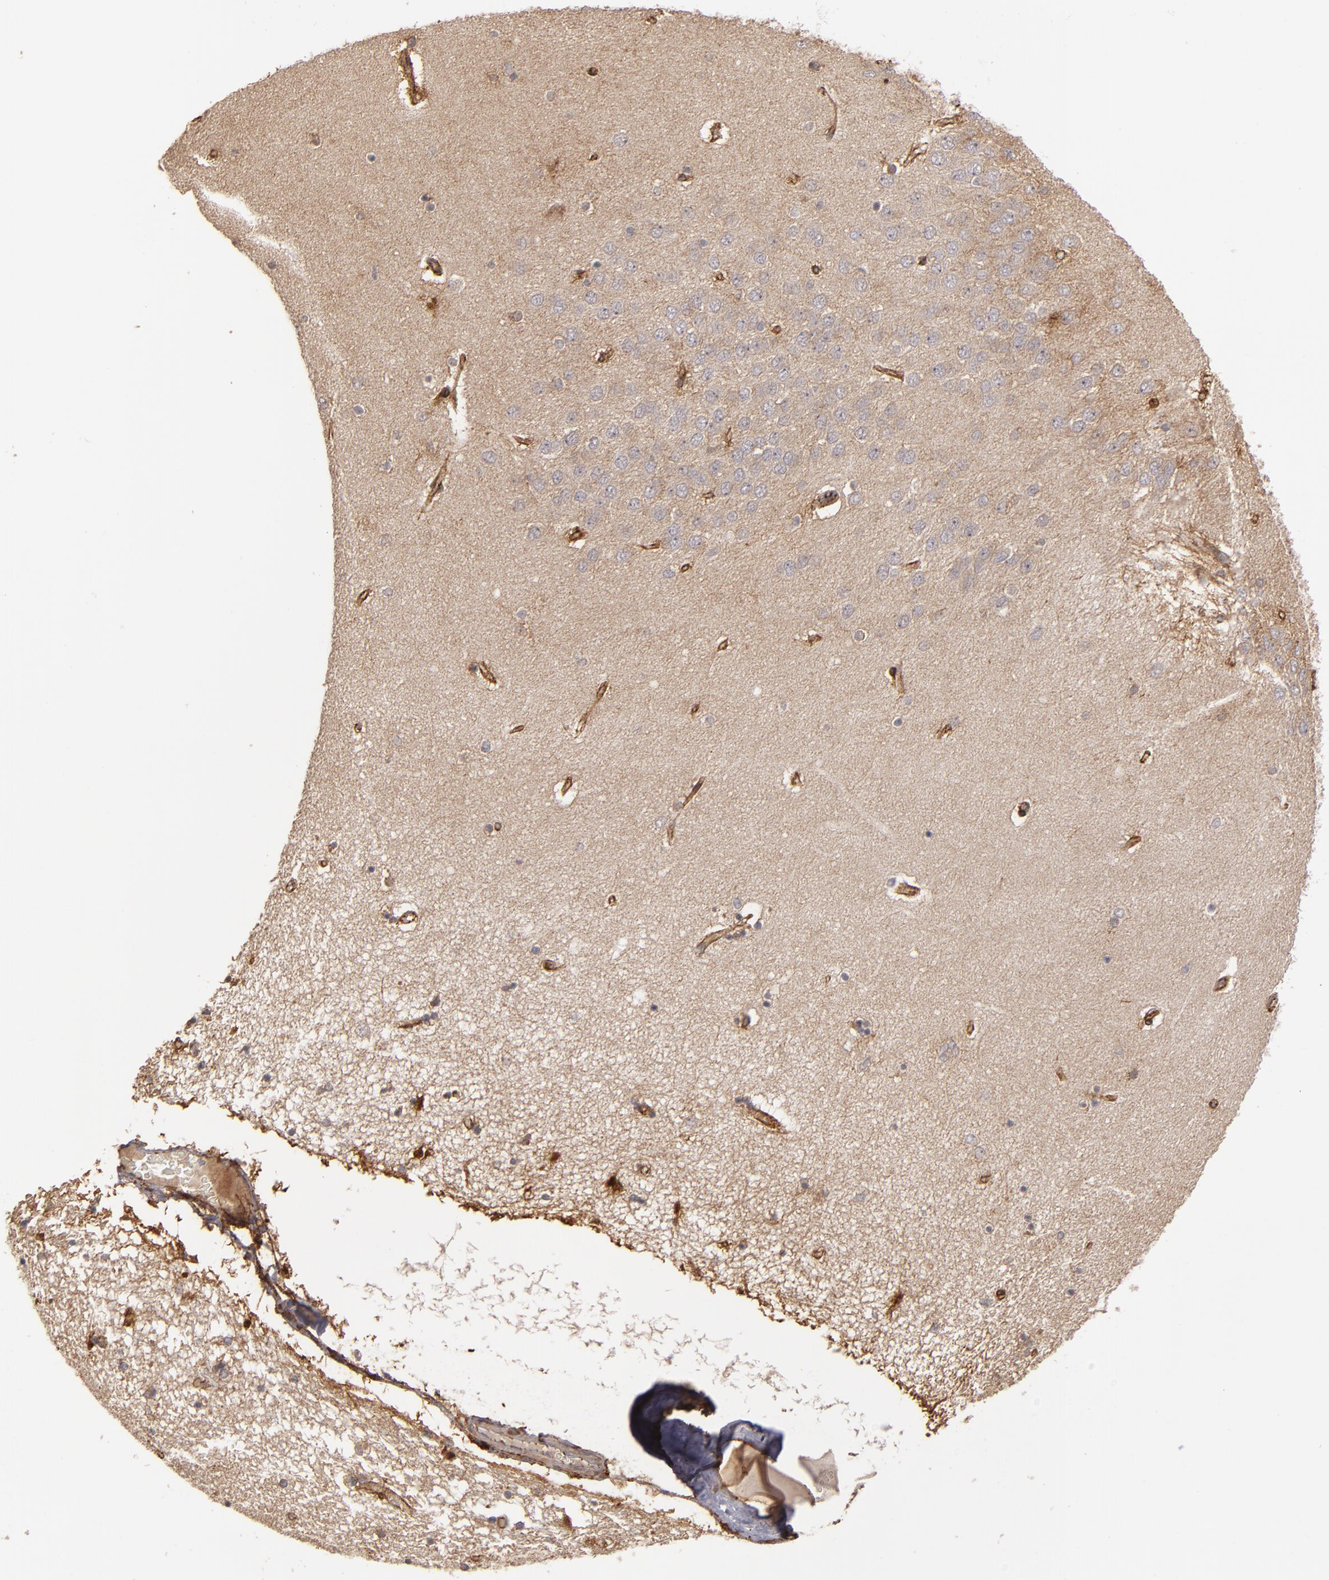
{"staining": {"intensity": "weak", "quantity": ">75%", "location": "cytoplasmic/membranous"}, "tissue": "hippocampus", "cell_type": "Glial cells", "image_type": "normal", "snomed": [{"axis": "morphology", "description": "Normal tissue, NOS"}, {"axis": "topography", "description": "Hippocampus"}], "caption": "This is a photomicrograph of immunohistochemistry (IHC) staining of benign hippocampus, which shows weak staining in the cytoplasmic/membranous of glial cells.", "gene": "TJP1", "patient": {"sex": "female", "age": 54}}